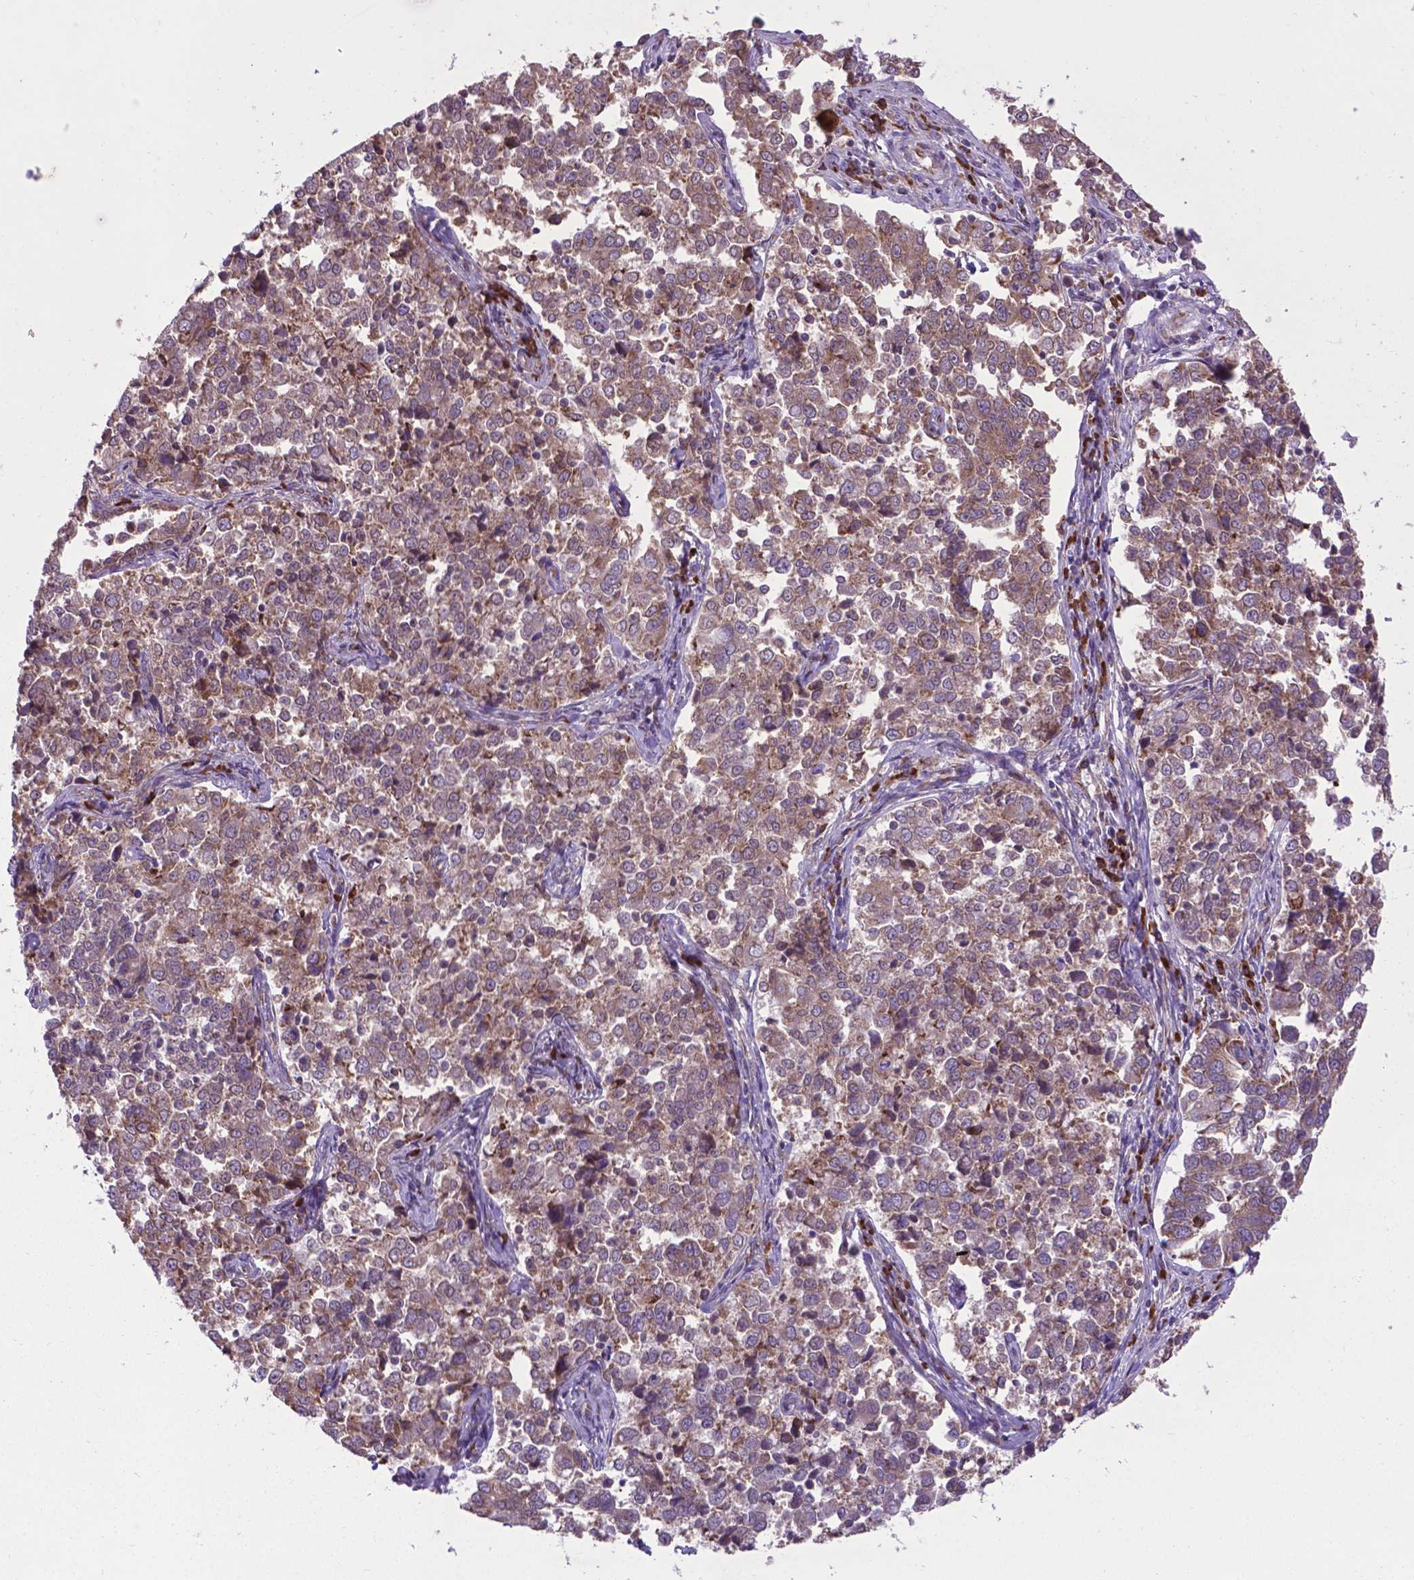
{"staining": {"intensity": "moderate", "quantity": ">75%", "location": "cytoplasmic/membranous"}, "tissue": "endometrial cancer", "cell_type": "Tumor cells", "image_type": "cancer", "snomed": [{"axis": "morphology", "description": "Adenocarcinoma, NOS"}, {"axis": "topography", "description": "Endometrium"}], "caption": "Moderate cytoplasmic/membranous staining for a protein is appreciated in approximately >75% of tumor cells of adenocarcinoma (endometrial) using immunohistochemistry.", "gene": "WDR83OS", "patient": {"sex": "female", "age": 43}}